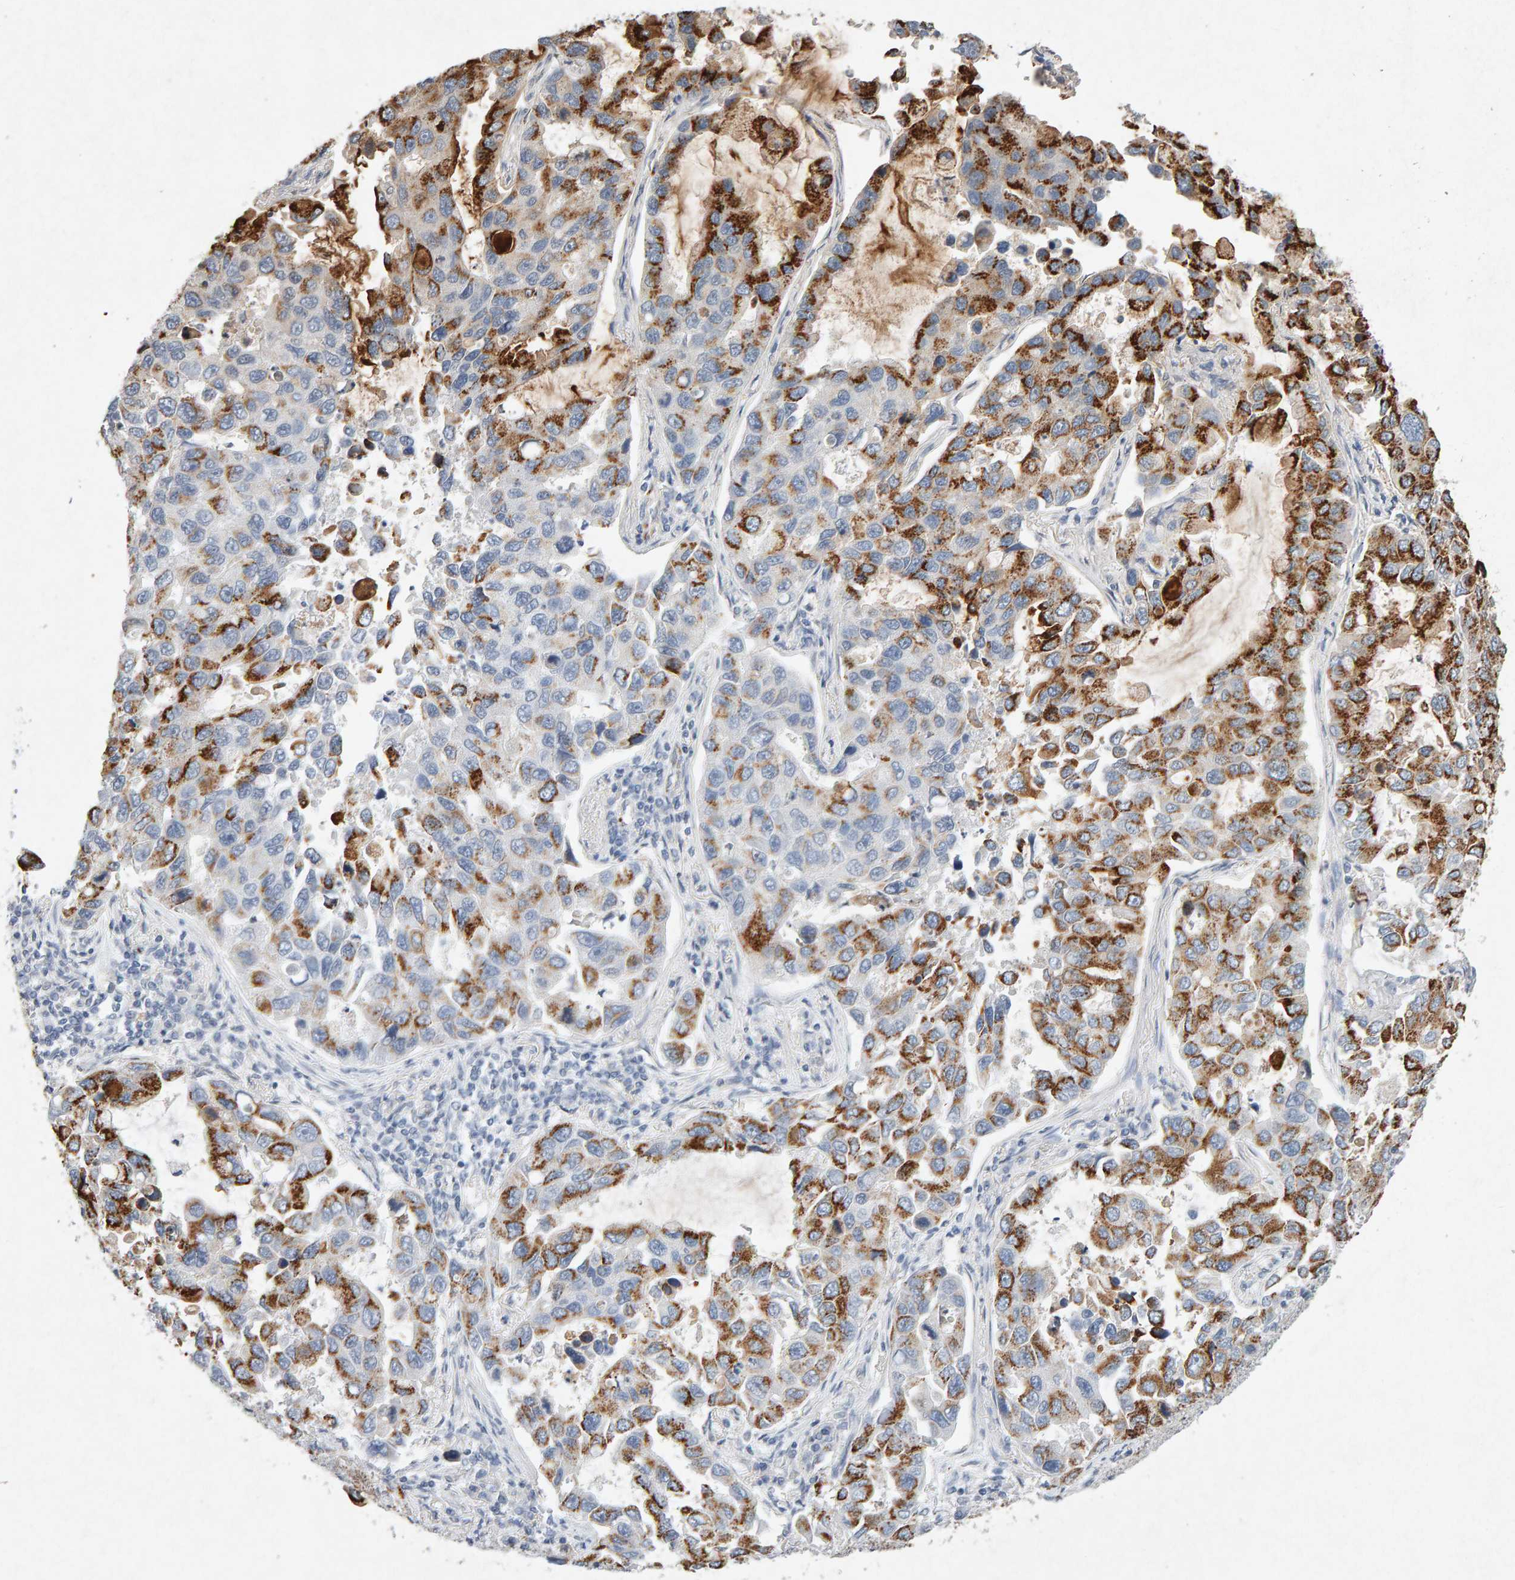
{"staining": {"intensity": "strong", "quantity": "25%-75%", "location": "cytoplasmic/membranous"}, "tissue": "lung cancer", "cell_type": "Tumor cells", "image_type": "cancer", "snomed": [{"axis": "morphology", "description": "Adenocarcinoma, NOS"}, {"axis": "topography", "description": "Lung"}], "caption": "An IHC histopathology image of tumor tissue is shown. Protein staining in brown shows strong cytoplasmic/membranous positivity in lung adenocarcinoma within tumor cells. (Brightfield microscopy of DAB IHC at high magnification).", "gene": "PTPRM", "patient": {"sex": "male", "age": 64}}